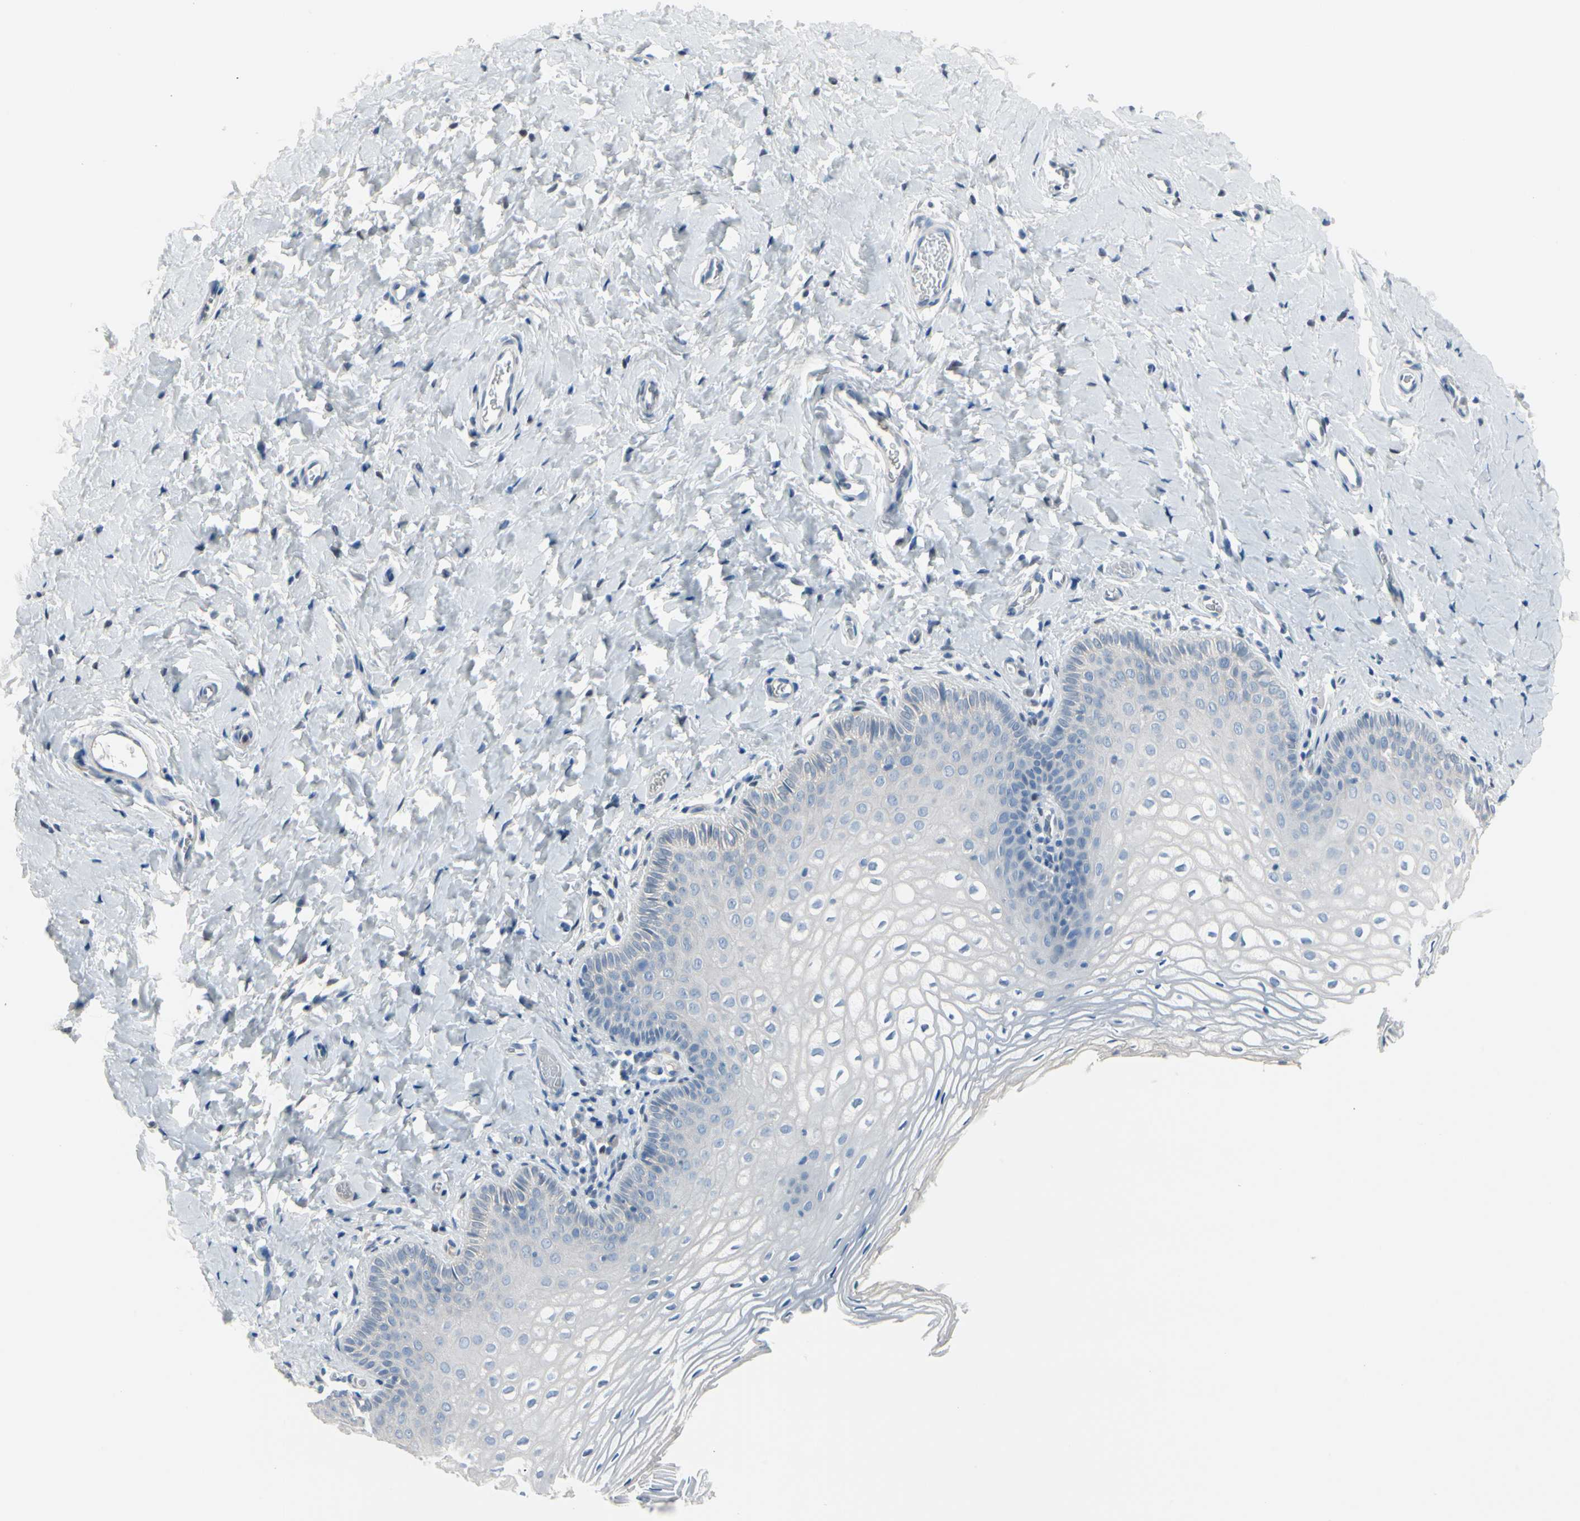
{"staining": {"intensity": "negative", "quantity": "none", "location": "none"}, "tissue": "vagina", "cell_type": "Squamous epithelial cells", "image_type": "normal", "snomed": [{"axis": "morphology", "description": "Normal tissue, NOS"}, {"axis": "topography", "description": "Vagina"}], "caption": "DAB (3,3'-diaminobenzidine) immunohistochemical staining of normal vagina exhibits no significant staining in squamous epithelial cells.", "gene": "PGR", "patient": {"sex": "female", "age": 55}}